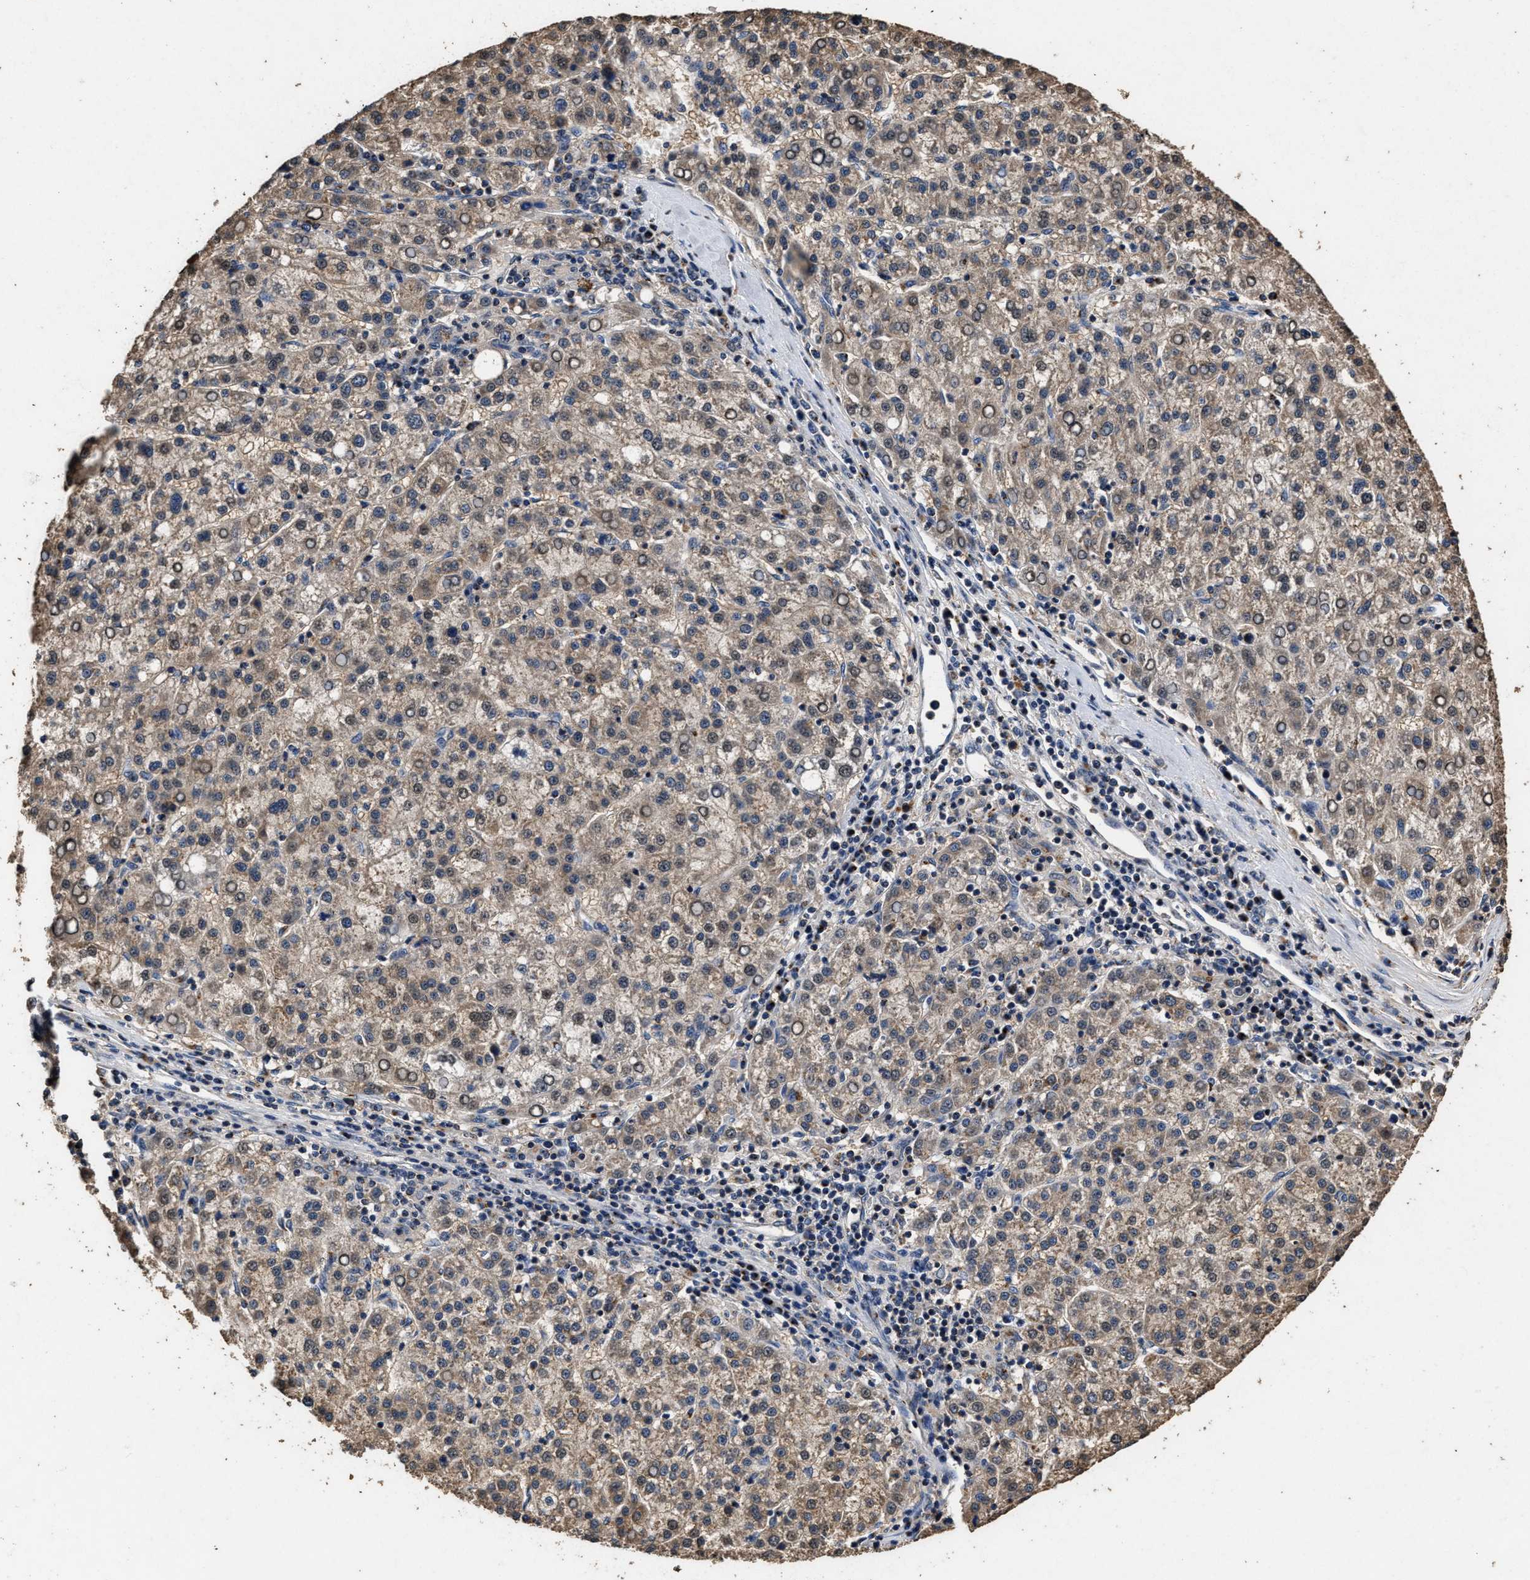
{"staining": {"intensity": "weak", "quantity": ">75%", "location": "cytoplasmic/membranous,nuclear"}, "tissue": "liver cancer", "cell_type": "Tumor cells", "image_type": "cancer", "snomed": [{"axis": "morphology", "description": "Carcinoma, Hepatocellular, NOS"}, {"axis": "topography", "description": "Liver"}], "caption": "Immunohistochemical staining of human liver hepatocellular carcinoma exhibits low levels of weak cytoplasmic/membranous and nuclear staining in about >75% of tumor cells.", "gene": "TPST2", "patient": {"sex": "female", "age": 58}}